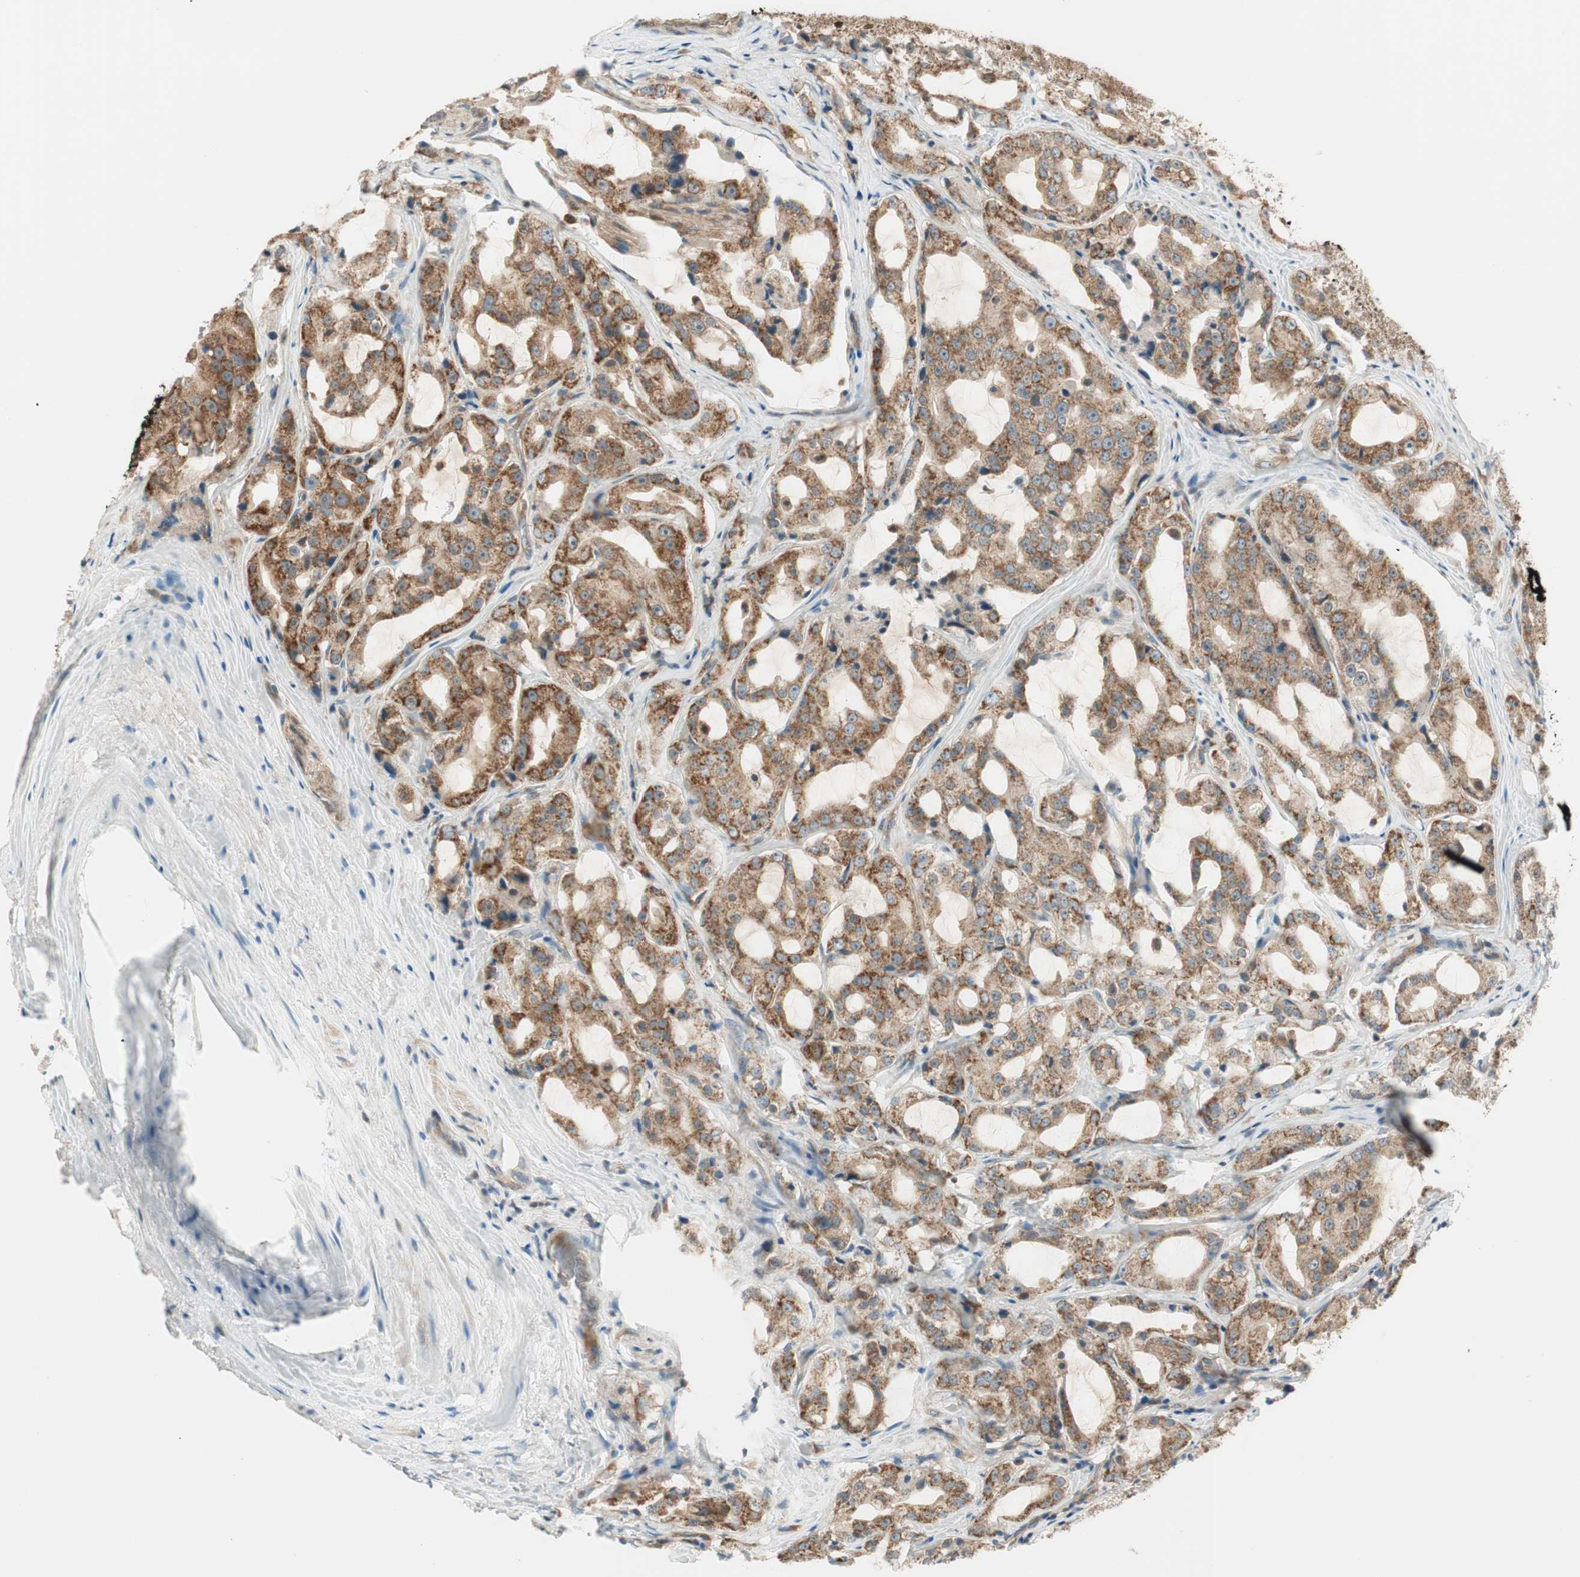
{"staining": {"intensity": "weak", "quantity": ">75%", "location": "cytoplasmic/membranous"}, "tissue": "prostate cancer", "cell_type": "Tumor cells", "image_type": "cancer", "snomed": [{"axis": "morphology", "description": "Adenocarcinoma, High grade"}, {"axis": "topography", "description": "Prostate"}], "caption": "The histopathology image shows staining of prostate high-grade adenocarcinoma, revealing weak cytoplasmic/membranous protein expression (brown color) within tumor cells. Nuclei are stained in blue.", "gene": "IPO5", "patient": {"sex": "male", "age": 73}}